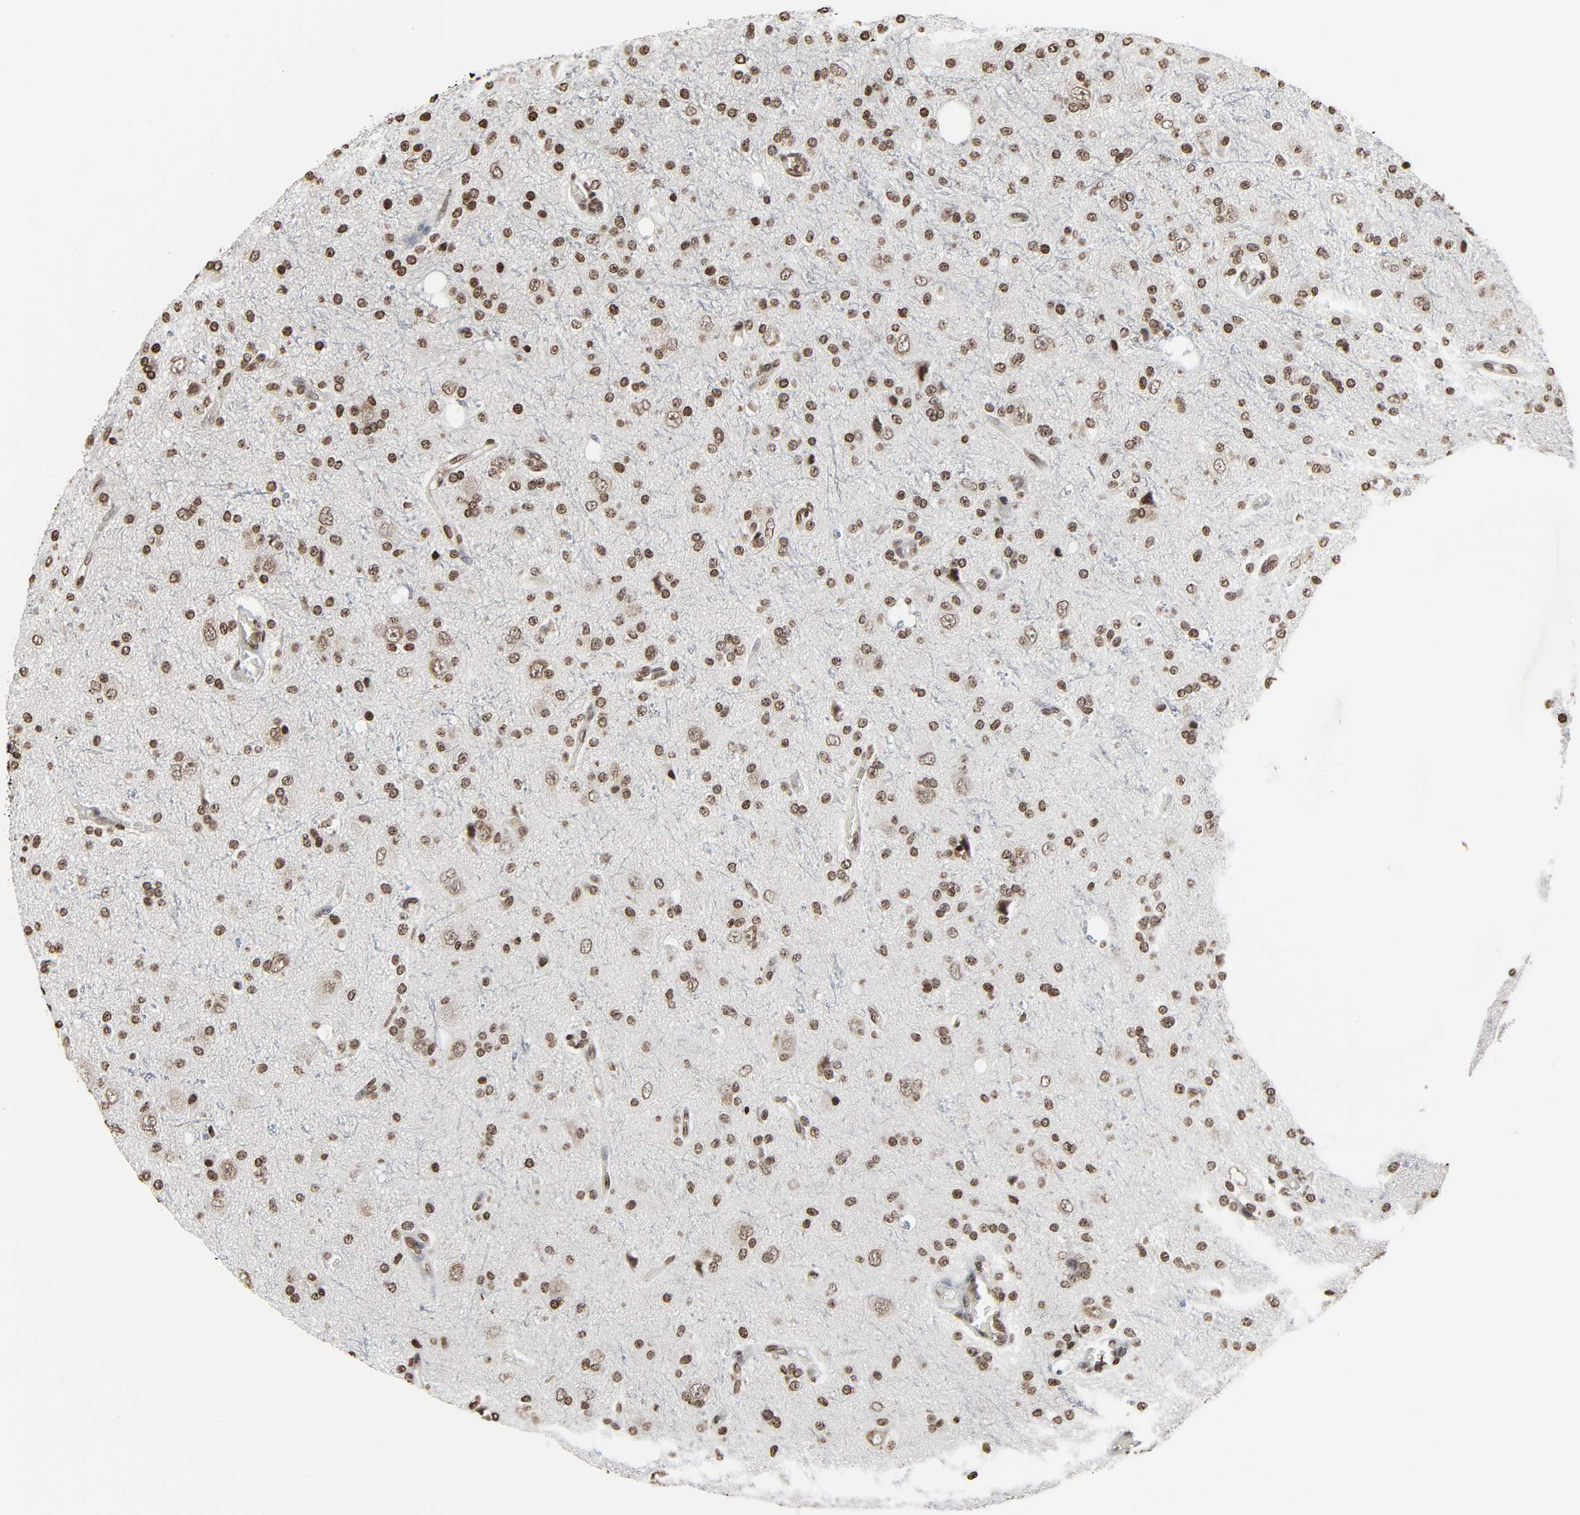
{"staining": {"intensity": "moderate", "quantity": ">75%", "location": "nuclear"}, "tissue": "glioma", "cell_type": "Tumor cells", "image_type": "cancer", "snomed": [{"axis": "morphology", "description": "Glioma, malignant, High grade"}, {"axis": "topography", "description": "Brain"}], "caption": "The image exhibits a brown stain indicating the presence of a protein in the nuclear of tumor cells in glioma. The staining was performed using DAB (3,3'-diaminobenzidine) to visualize the protein expression in brown, while the nuclei were stained in blue with hematoxylin (Magnification: 20x).", "gene": "ELAVL1", "patient": {"sex": "male", "age": 47}}